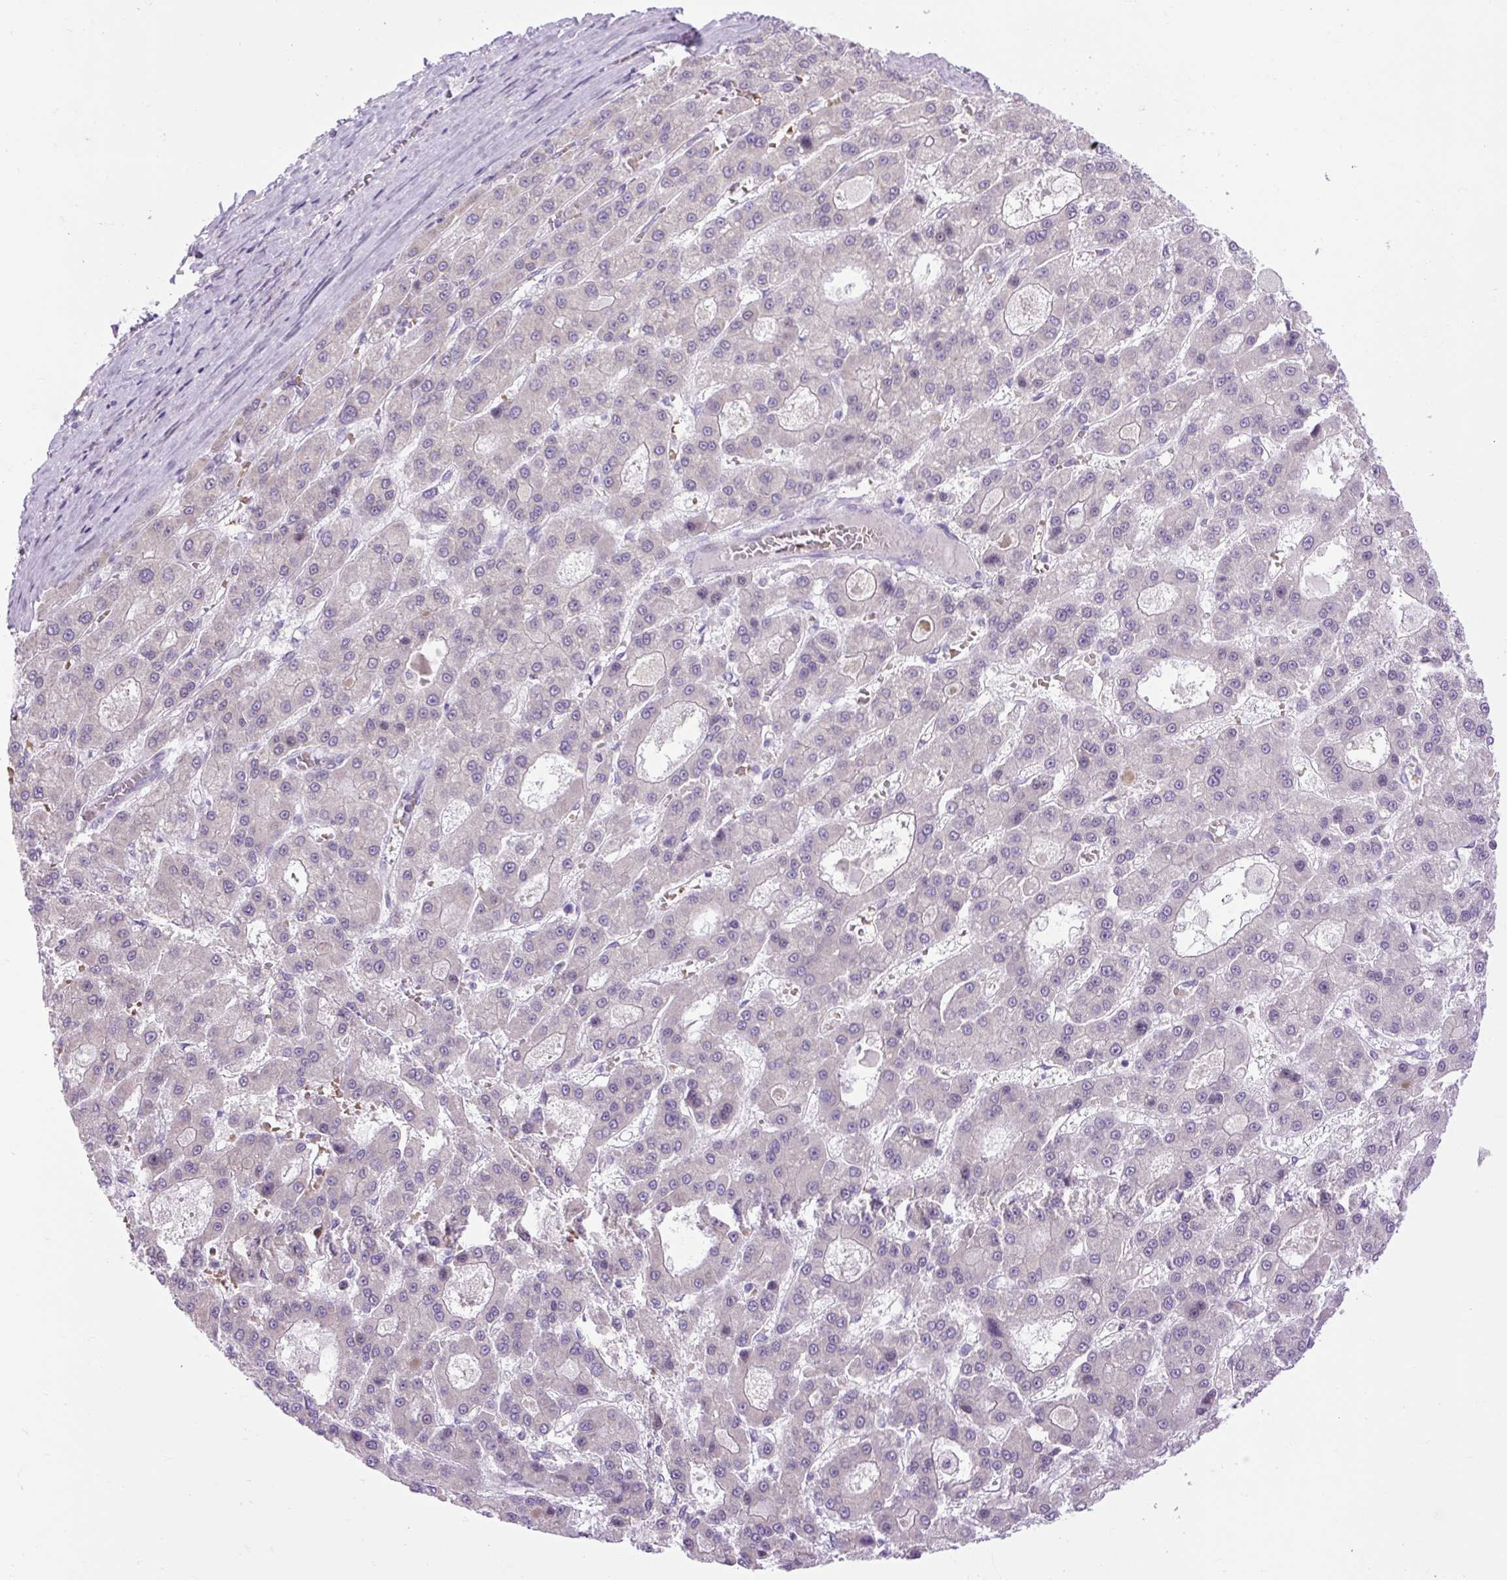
{"staining": {"intensity": "negative", "quantity": "none", "location": "none"}, "tissue": "liver cancer", "cell_type": "Tumor cells", "image_type": "cancer", "snomed": [{"axis": "morphology", "description": "Carcinoma, Hepatocellular, NOS"}, {"axis": "topography", "description": "Liver"}], "caption": "High power microscopy micrograph of an immunohistochemistry photomicrograph of liver cancer, revealing no significant staining in tumor cells.", "gene": "SCO2", "patient": {"sex": "male", "age": 70}}